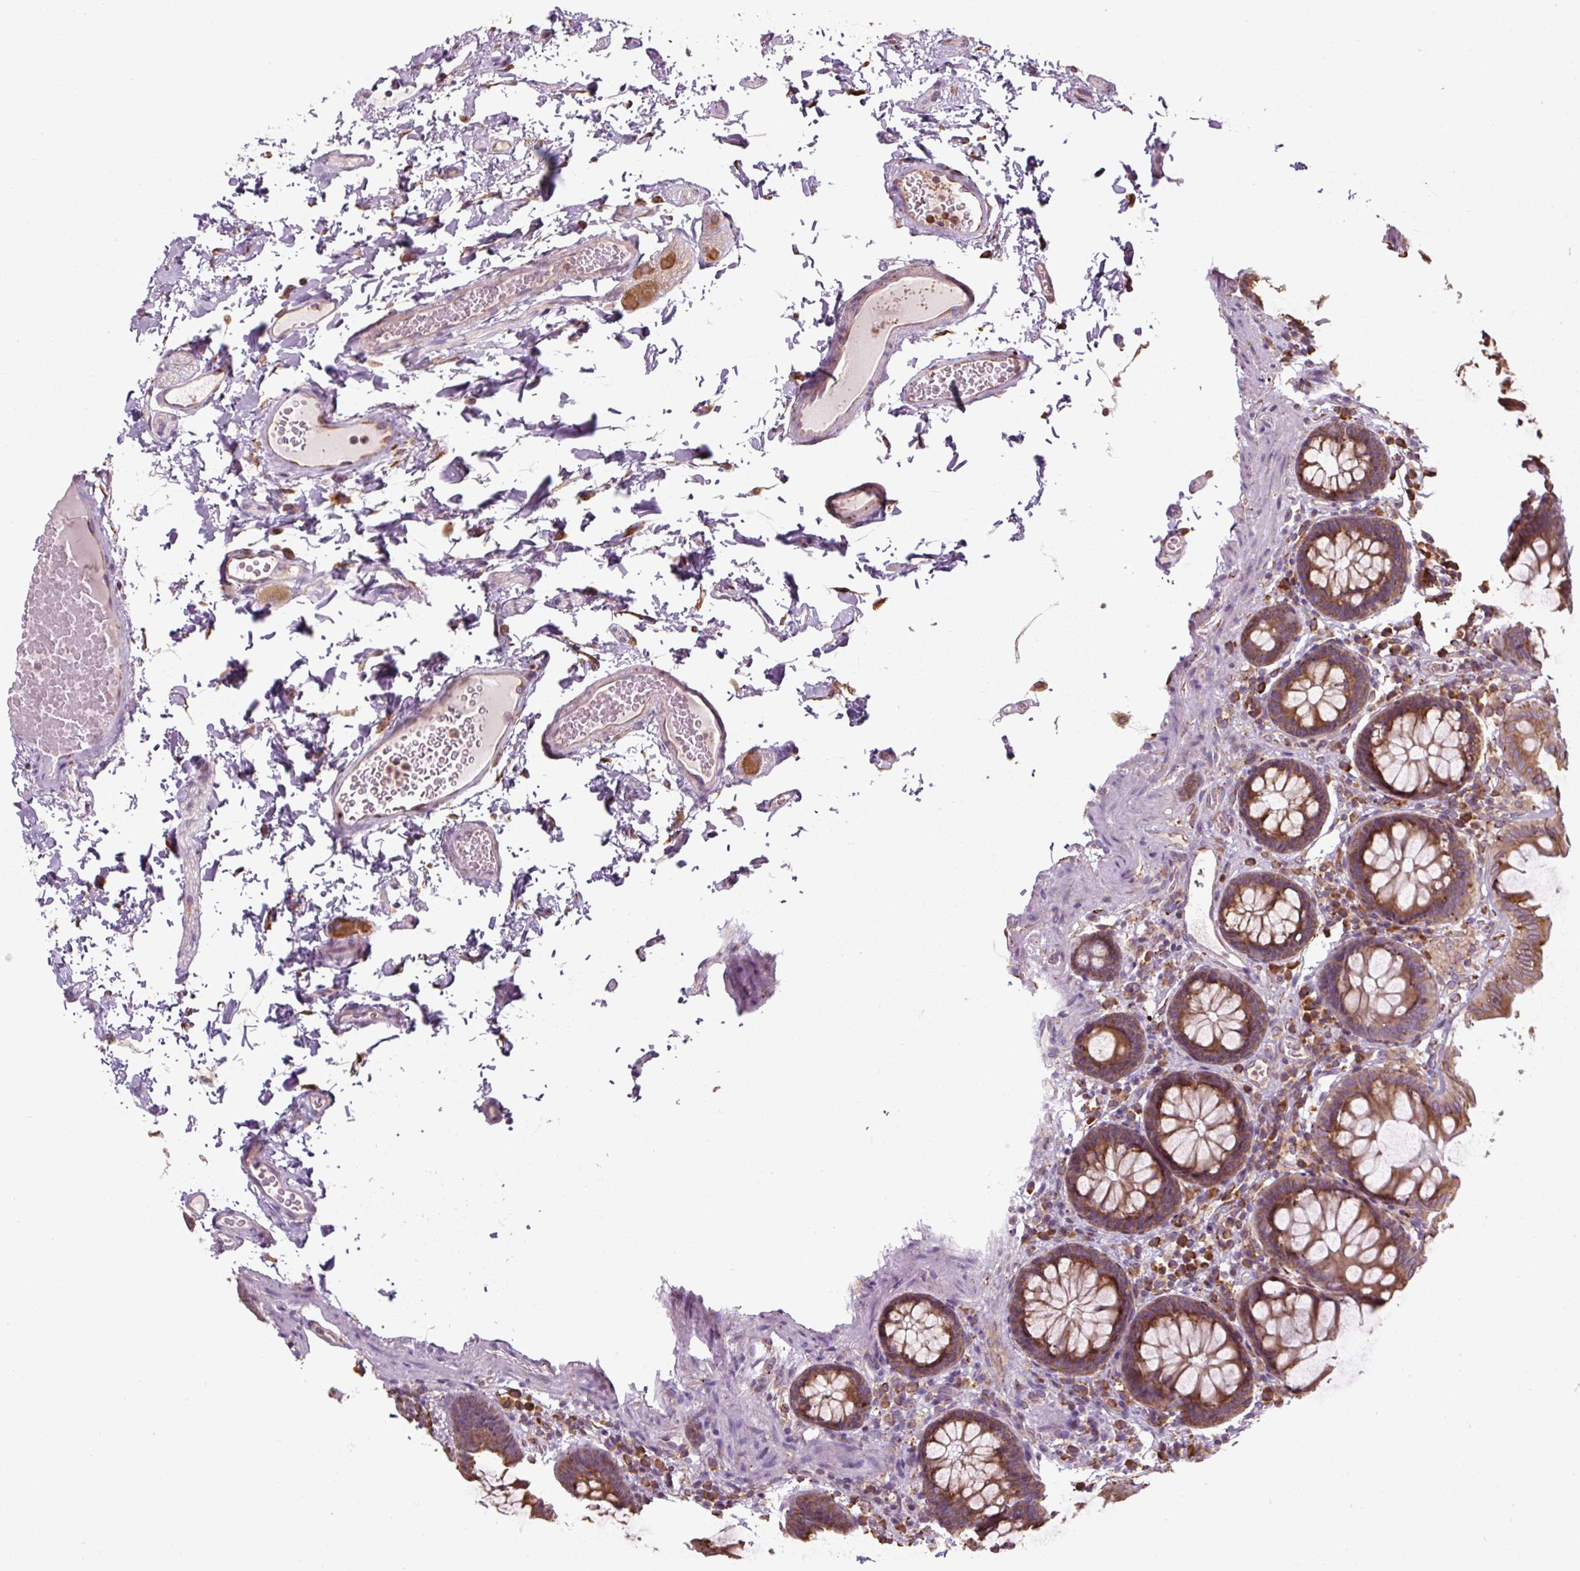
{"staining": {"intensity": "moderate", "quantity": ">75%", "location": "cytoplasmic/membranous"}, "tissue": "colon", "cell_type": "Endothelial cells", "image_type": "normal", "snomed": [{"axis": "morphology", "description": "Normal tissue, NOS"}, {"axis": "topography", "description": "Colon"}, {"axis": "topography", "description": "Peripheral nerve tissue"}], "caption": "The micrograph reveals immunohistochemical staining of benign colon. There is moderate cytoplasmic/membranous positivity is present in approximately >75% of endothelial cells. (Stains: DAB (3,3'-diaminobenzidine) in brown, nuclei in blue, Microscopy: brightfield microscopy at high magnification).", "gene": "PRKCSH", "patient": {"sex": "male", "age": 84}}